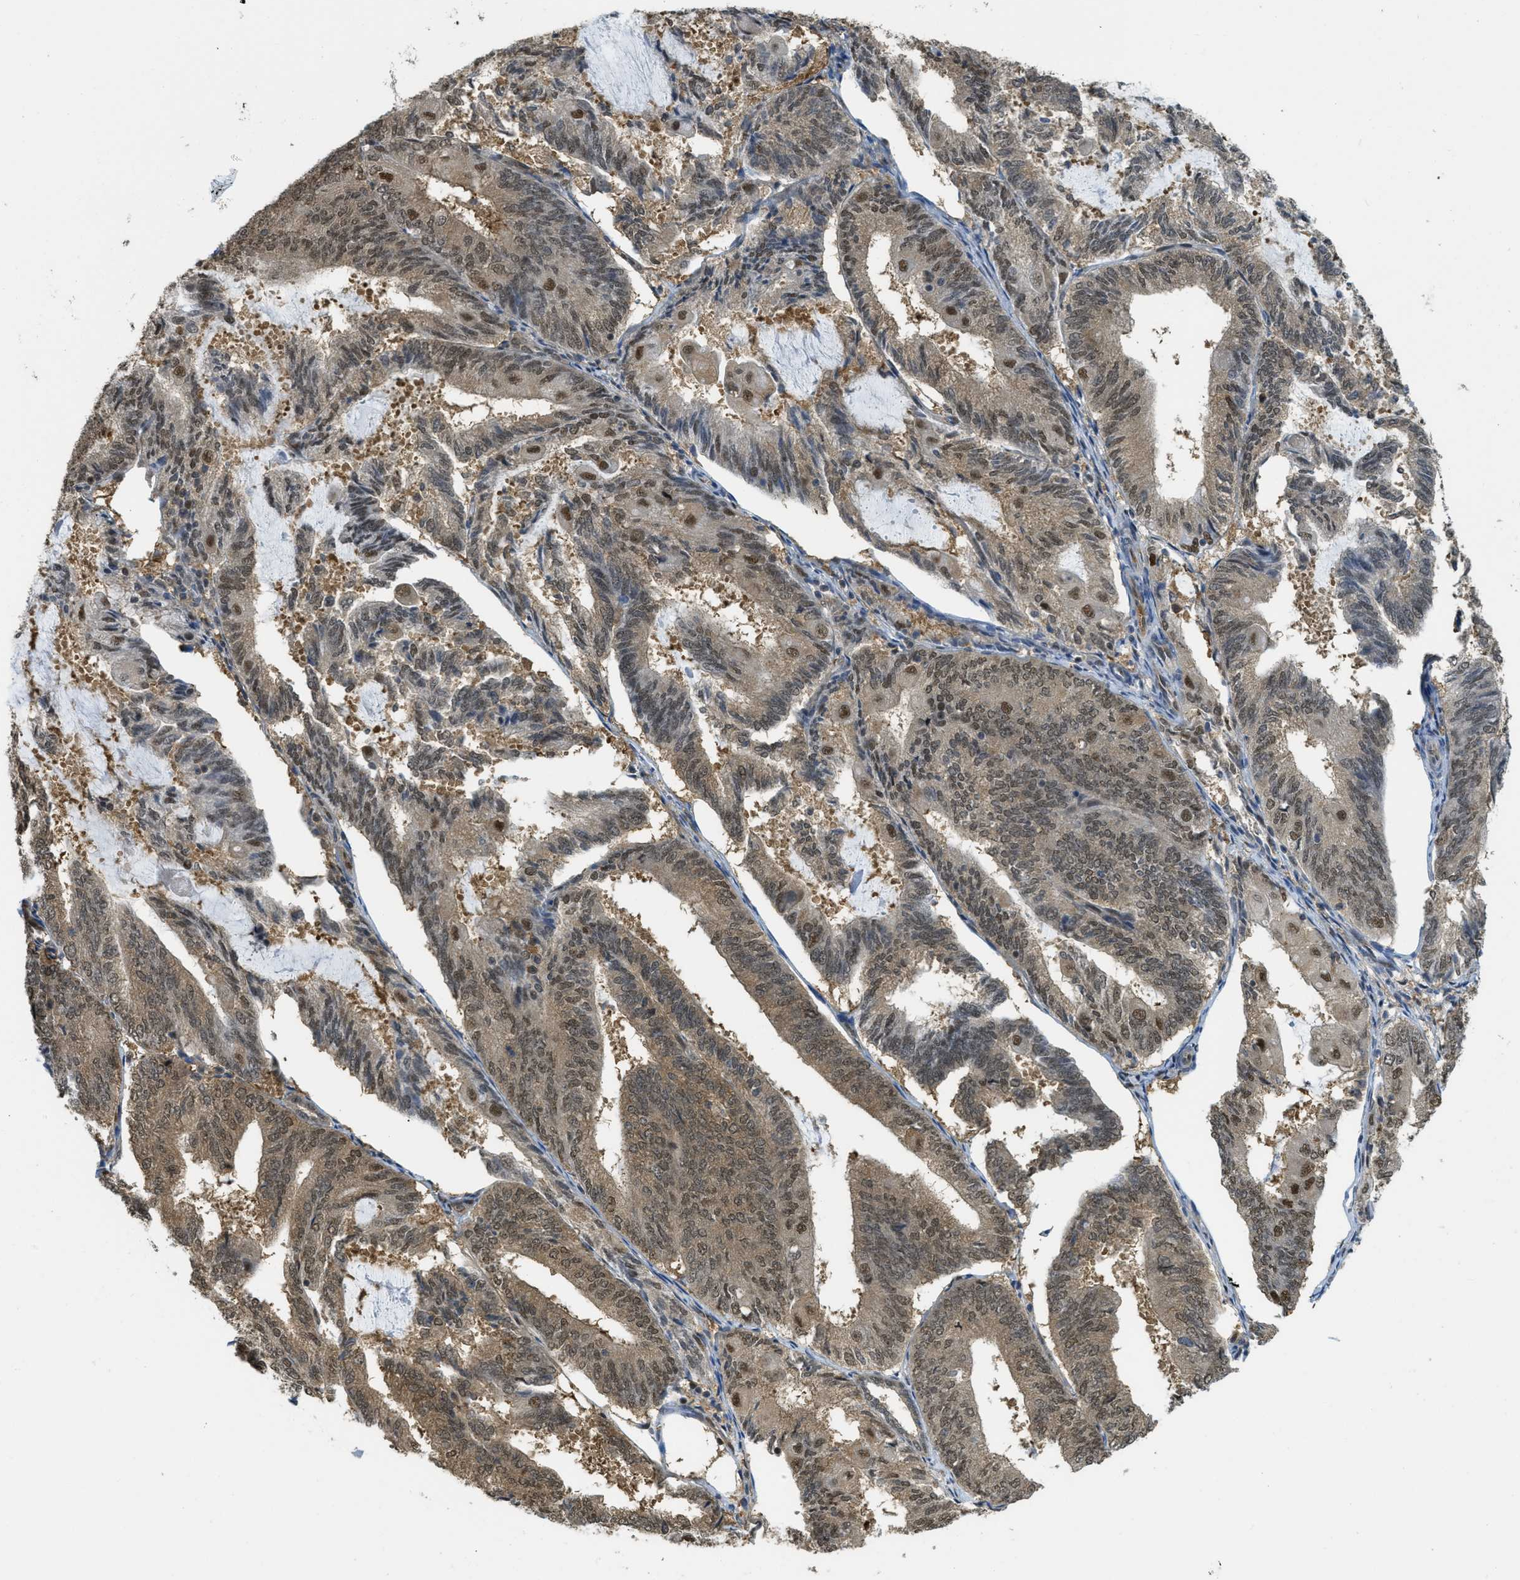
{"staining": {"intensity": "moderate", "quantity": ">75%", "location": "cytoplasmic/membranous,nuclear"}, "tissue": "endometrial cancer", "cell_type": "Tumor cells", "image_type": "cancer", "snomed": [{"axis": "morphology", "description": "Adenocarcinoma, NOS"}, {"axis": "topography", "description": "Endometrium"}], "caption": "Protein staining of endometrial cancer tissue reveals moderate cytoplasmic/membranous and nuclear staining in approximately >75% of tumor cells.", "gene": "PSMC5", "patient": {"sex": "female", "age": 81}}